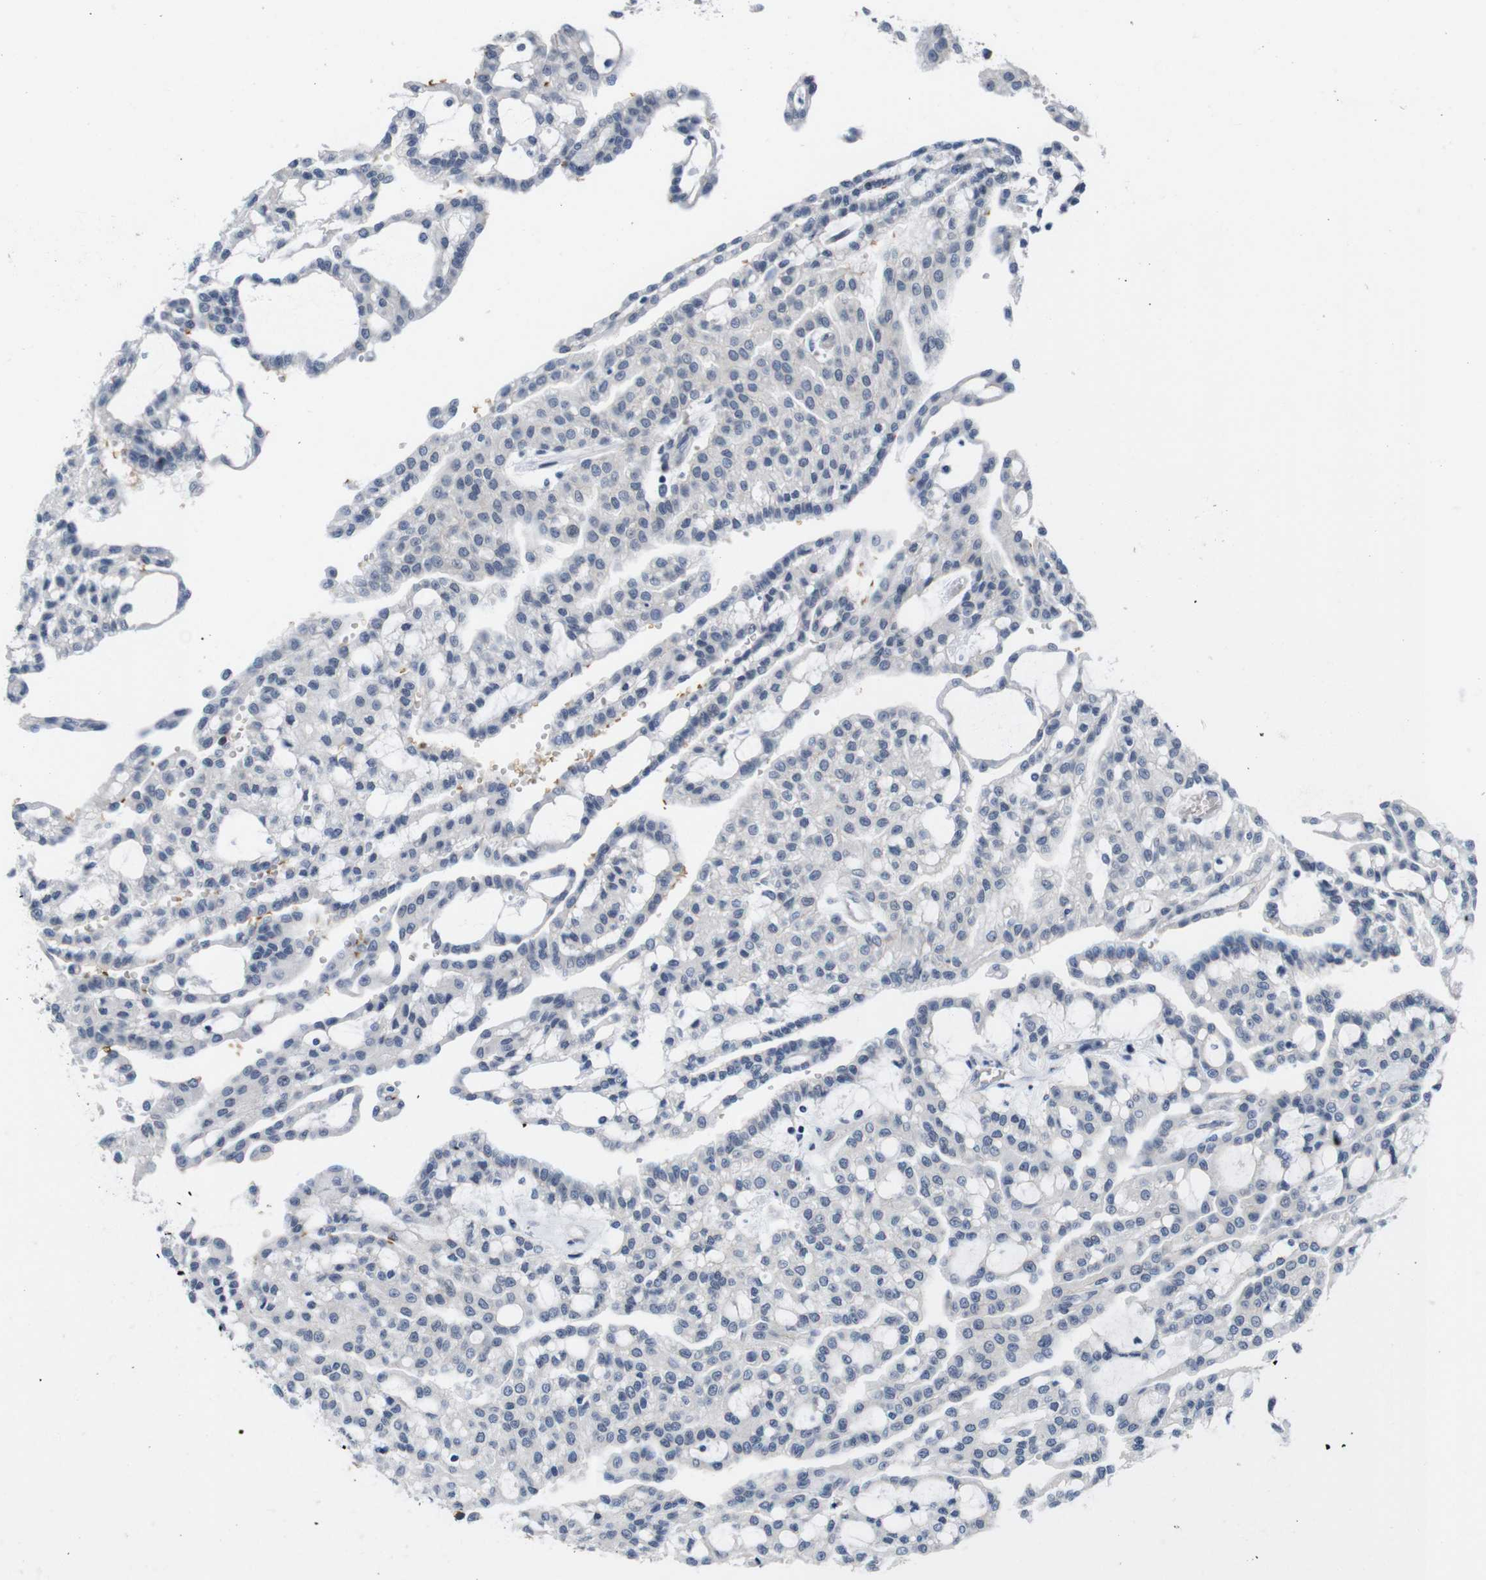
{"staining": {"intensity": "negative", "quantity": "none", "location": "none"}, "tissue": "renal cancer", "cell_type": "Tumor cells", "image_type": "cancer", "snomed": [{"axis": "morphology", "description": "Adenocarcinoma, NOS"}, {"axis": "topography", "description": "Kidney"}], "caption": "This is an immunohistochemistry (IHC) photomicrograph of human renal cancer (adenocarcinoma). There is no positivity in tumor cells.", "gene": "SOCS3", "patient": {"sex": "male", "age": 63}}